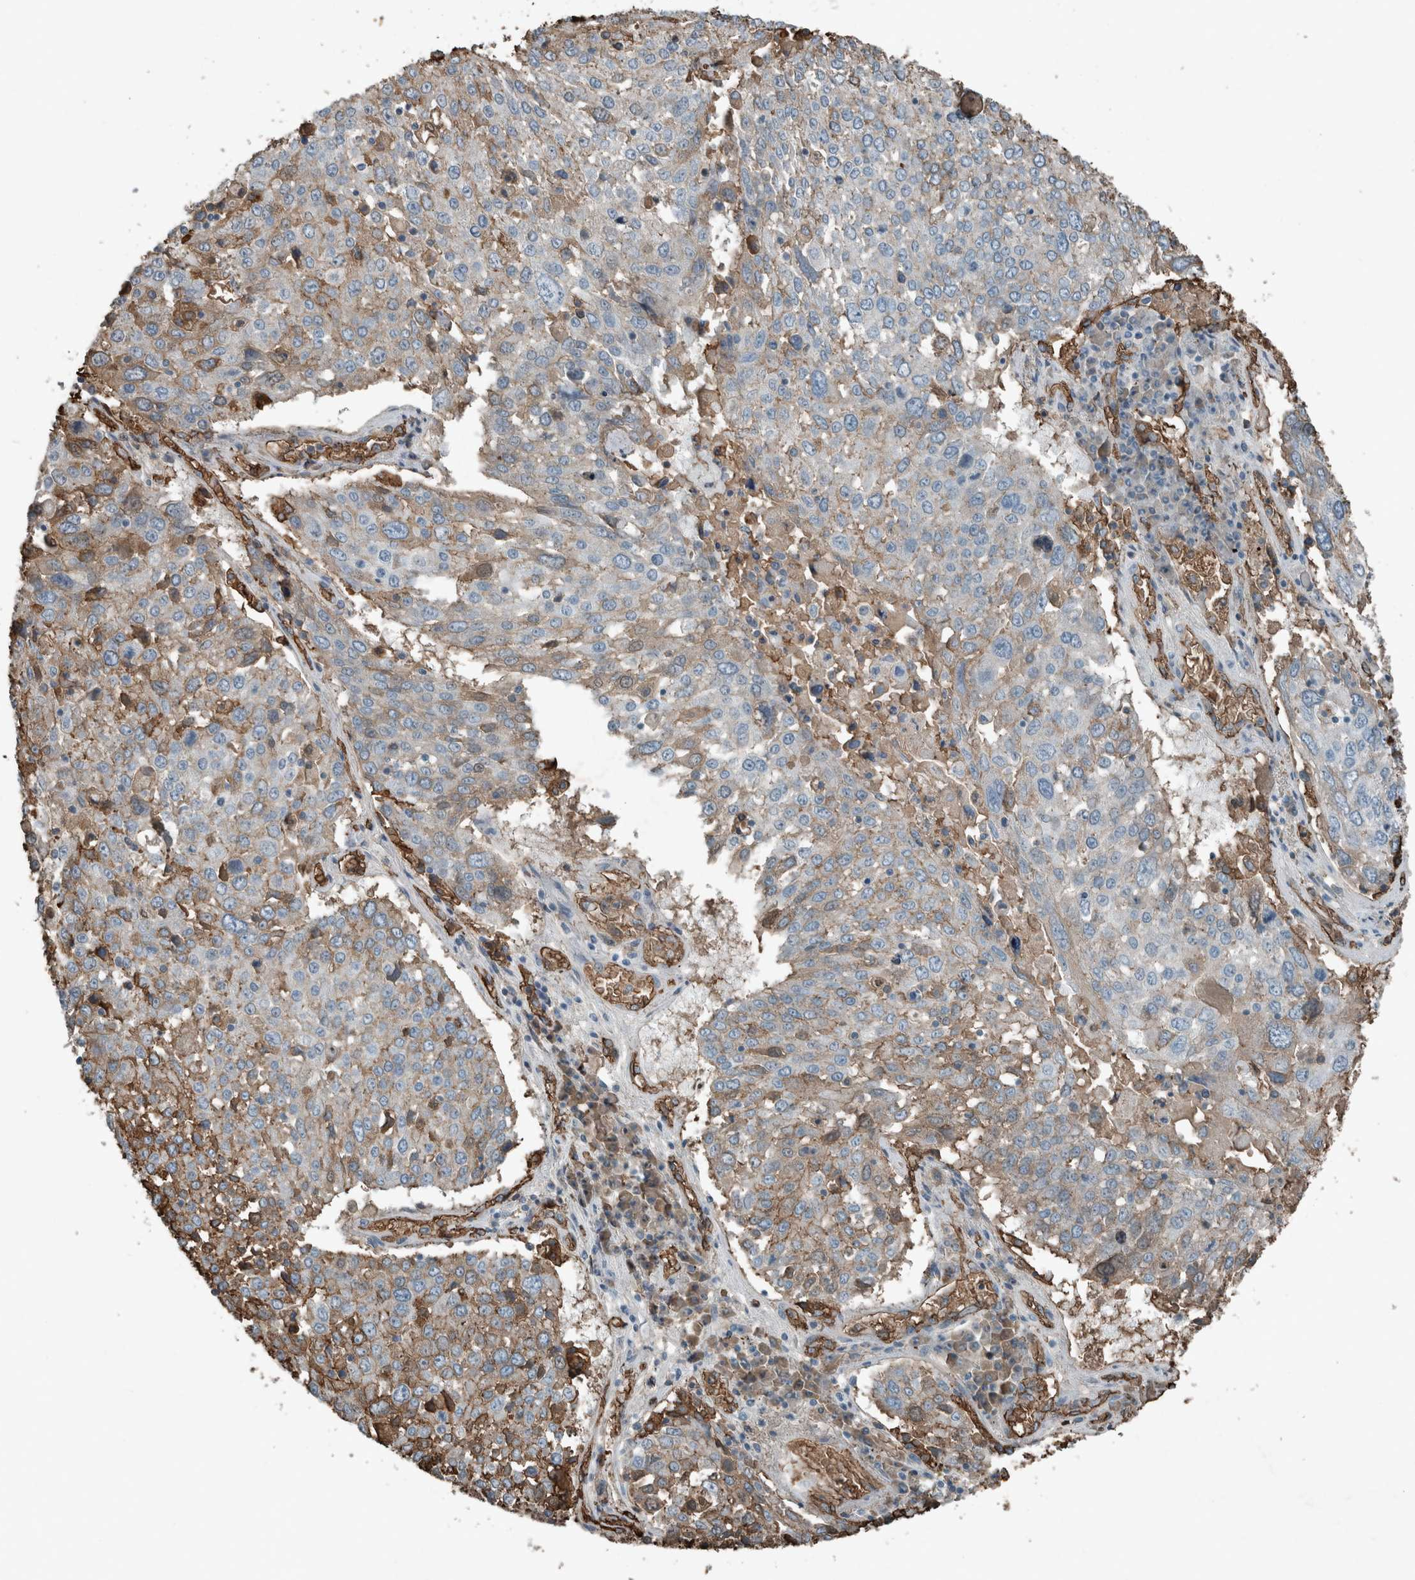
{"staining": {"intensity": "moderate", "quantity": "<25%", "location": "cytoplasmic/membranous"}, "tissue": "lung cancer", "cell_type": "Tumor cells", "image_type": "cancer", "snomed": [{"axis": "morphology", "description": "Squamous cell carcinoma, NOS"}, {"axis": "topography", "description": "Lung"}], "caption": "Protein staining by IHC reveals moderate cytoplasmic/membranous positivity in about <25% of tumor cells in lung cancer.", "gene": "LBP", "patient": {"sex": "male", "age": 65}}